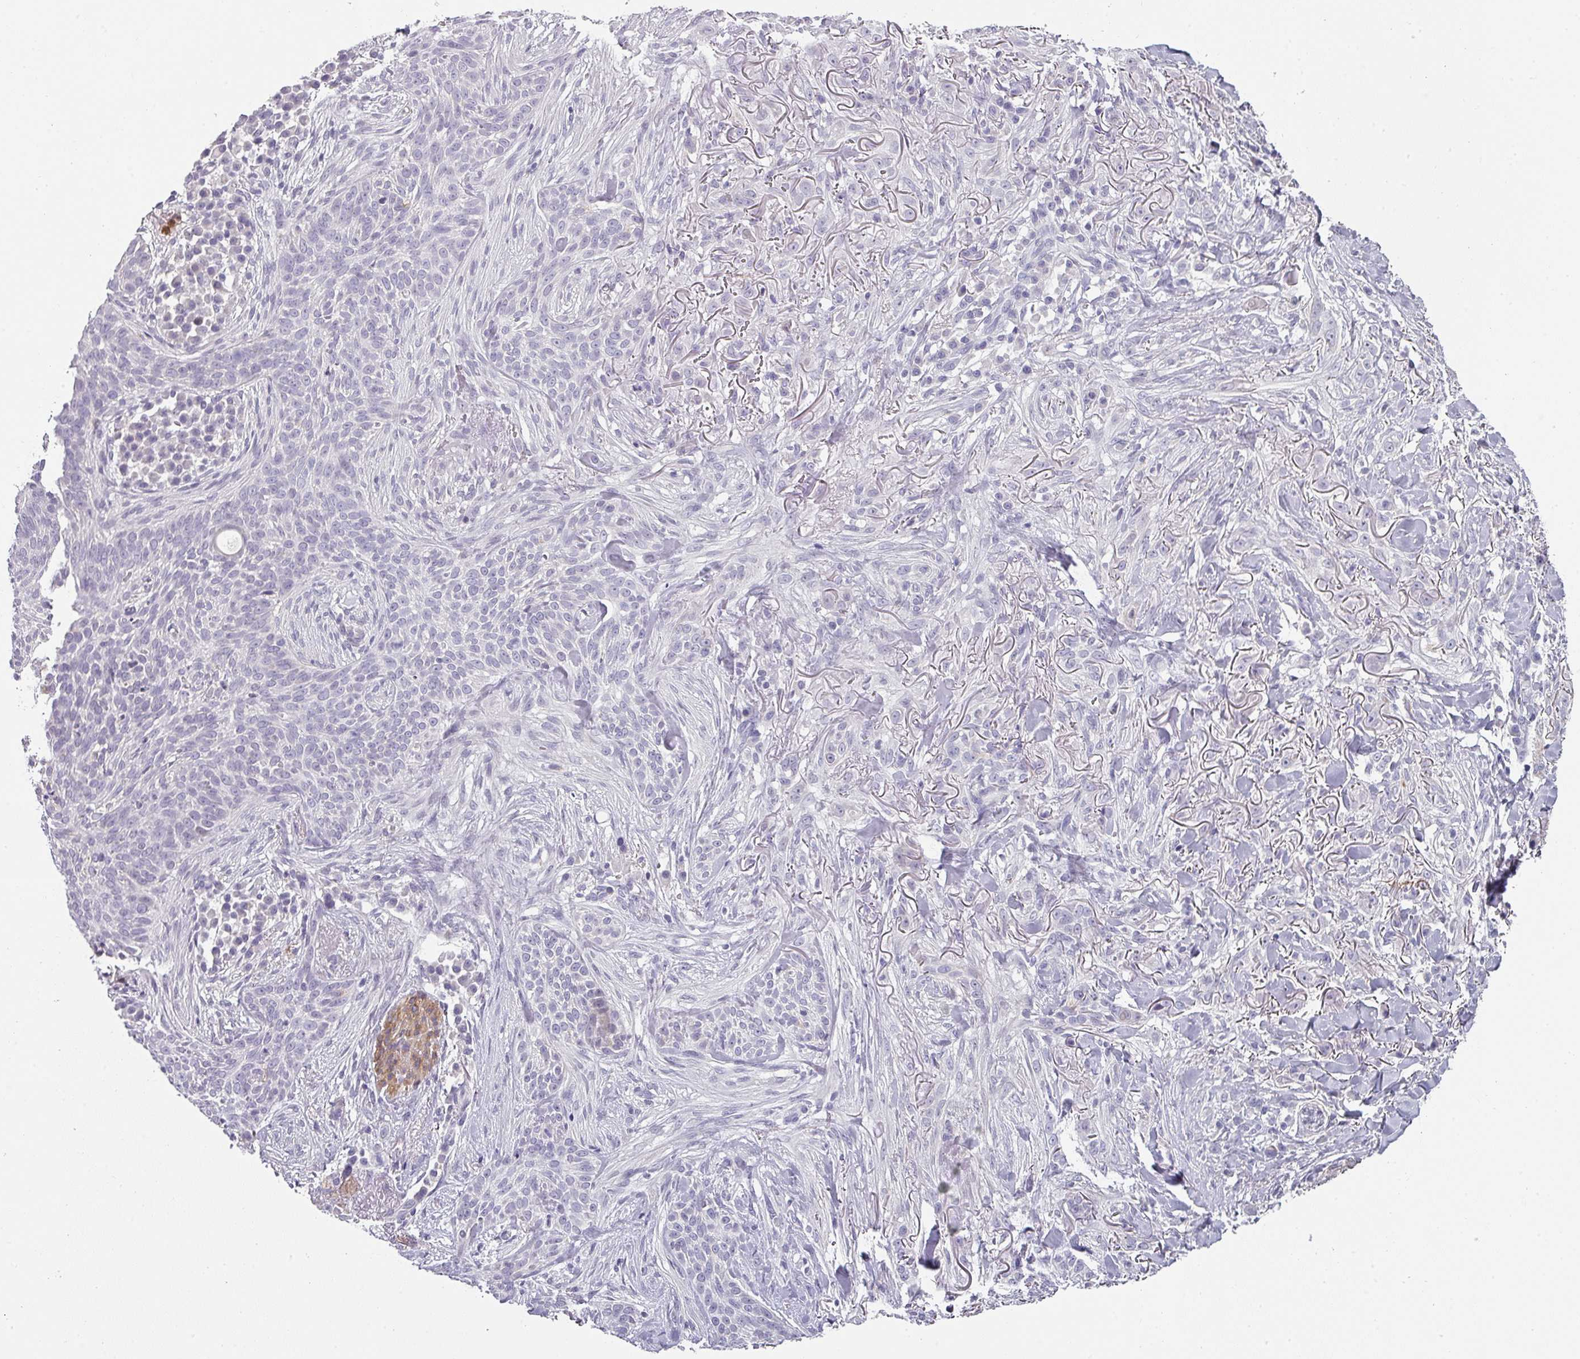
{"staining": {"intensity": "negative", "quantity": "none", "location": "none"}, "tissue": "skin cancer", "cell_type": "Tumor cells", "image_type": "cancer", "snomed": [{"axis": "morphology", "description": "Basal cell carcinoma"}, {"axis": "topography", "description": "Skin"}], "caption": "DAB (3,3'-diaminobenzidine) immunohistochemical staining of human skin basal cell carcinoma displays no significant expression in tumor cells.", "gene": "BTLA", "patient": {"sex": "male", "age": 72}}